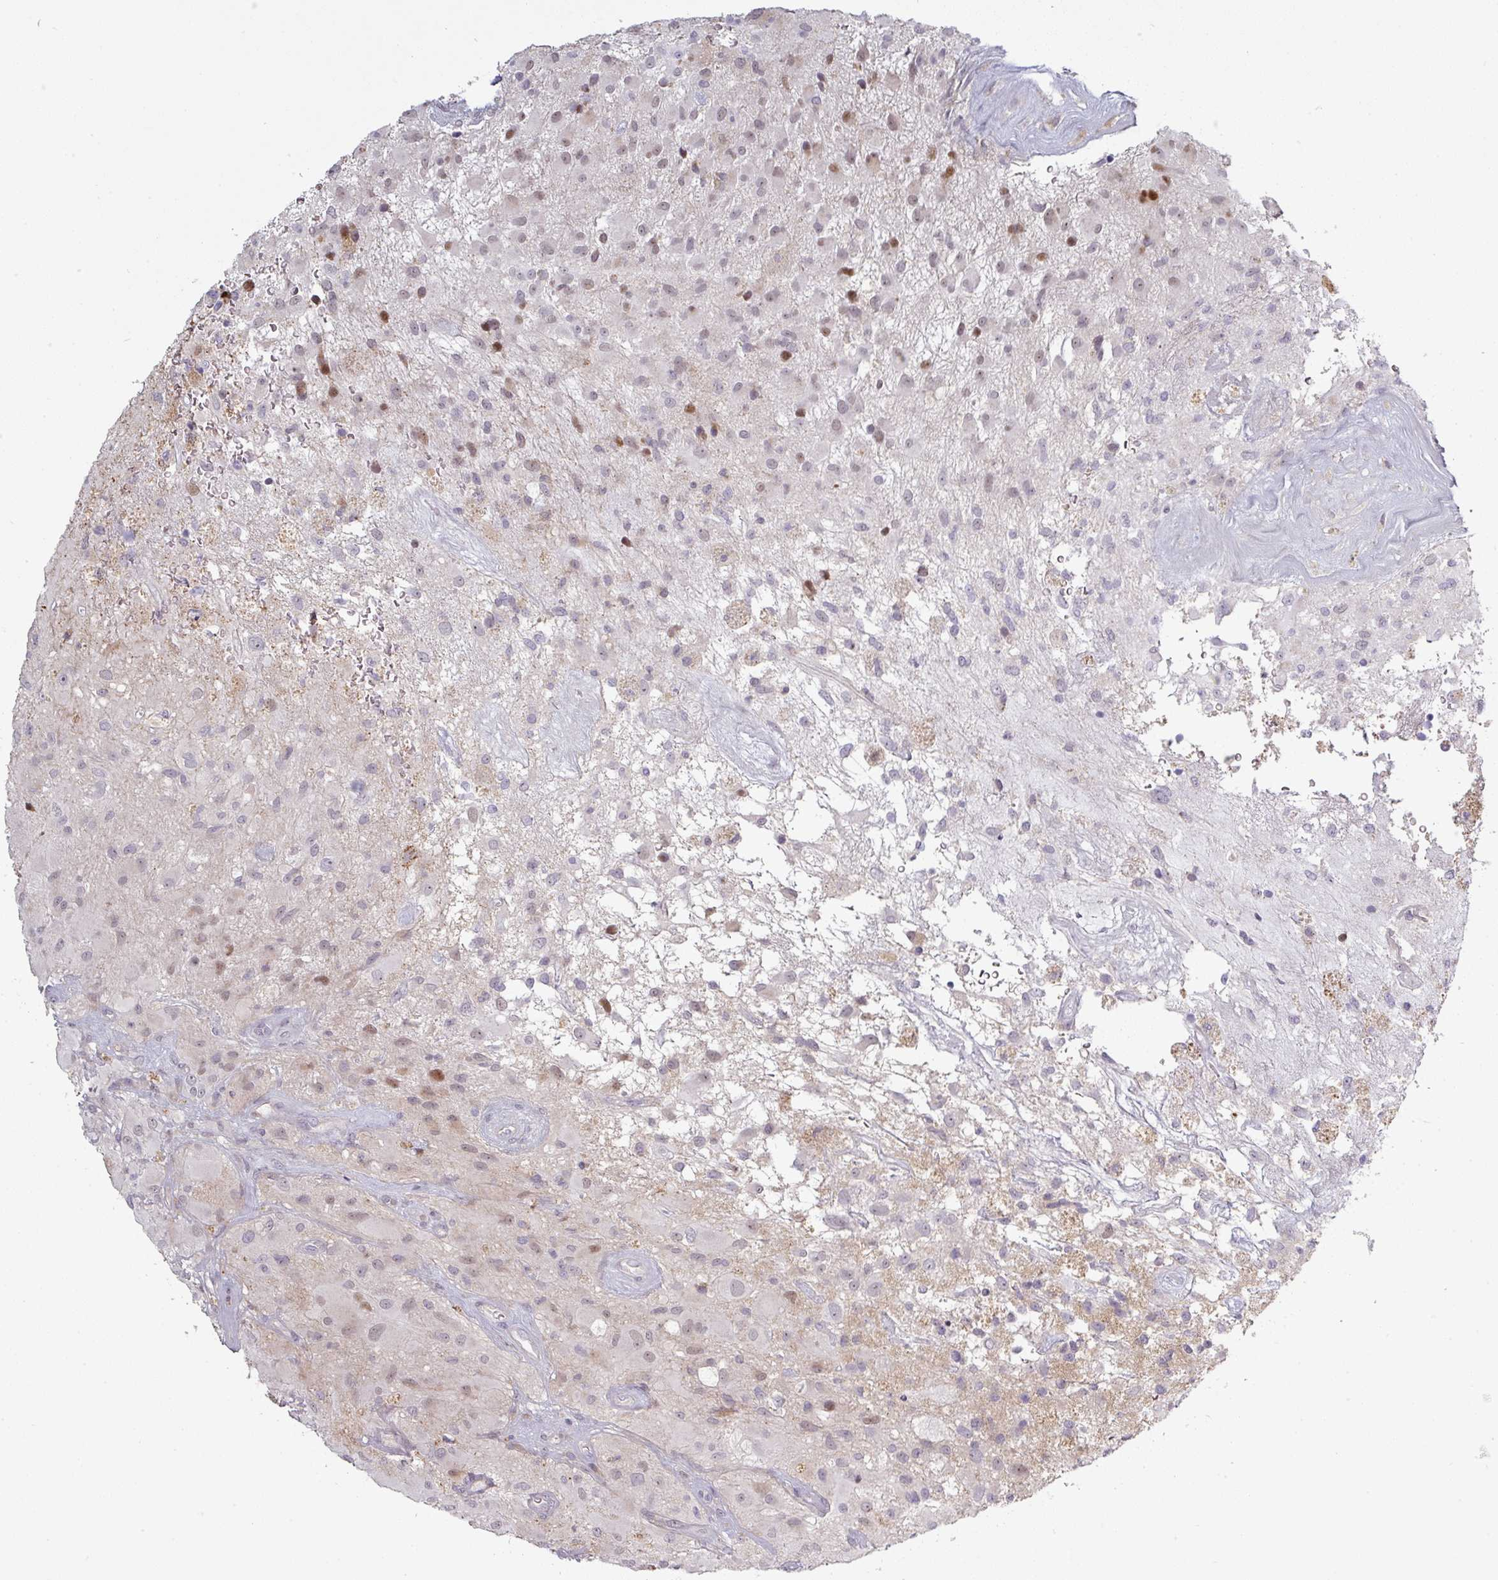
{"staining": {"intensity": "moderate", "quantity": "<25%", "location": "nuclear"}, "tissue": "glioma", "cell_type": "Tumor cells", "image_type": "cancer", "snomed": [{"axis": "morphology", "description": "Glioma, malignant, High grade"}, {"axis": "topography", "description": "Brain"}], "caption": "A photomicrograph of malignant glioma (high-grade) stained for a protein reveals moderate nuclear brown staining in tumor cells.", "gene": "C2orf16", "patient": {"sex": "female", "age": 67}}